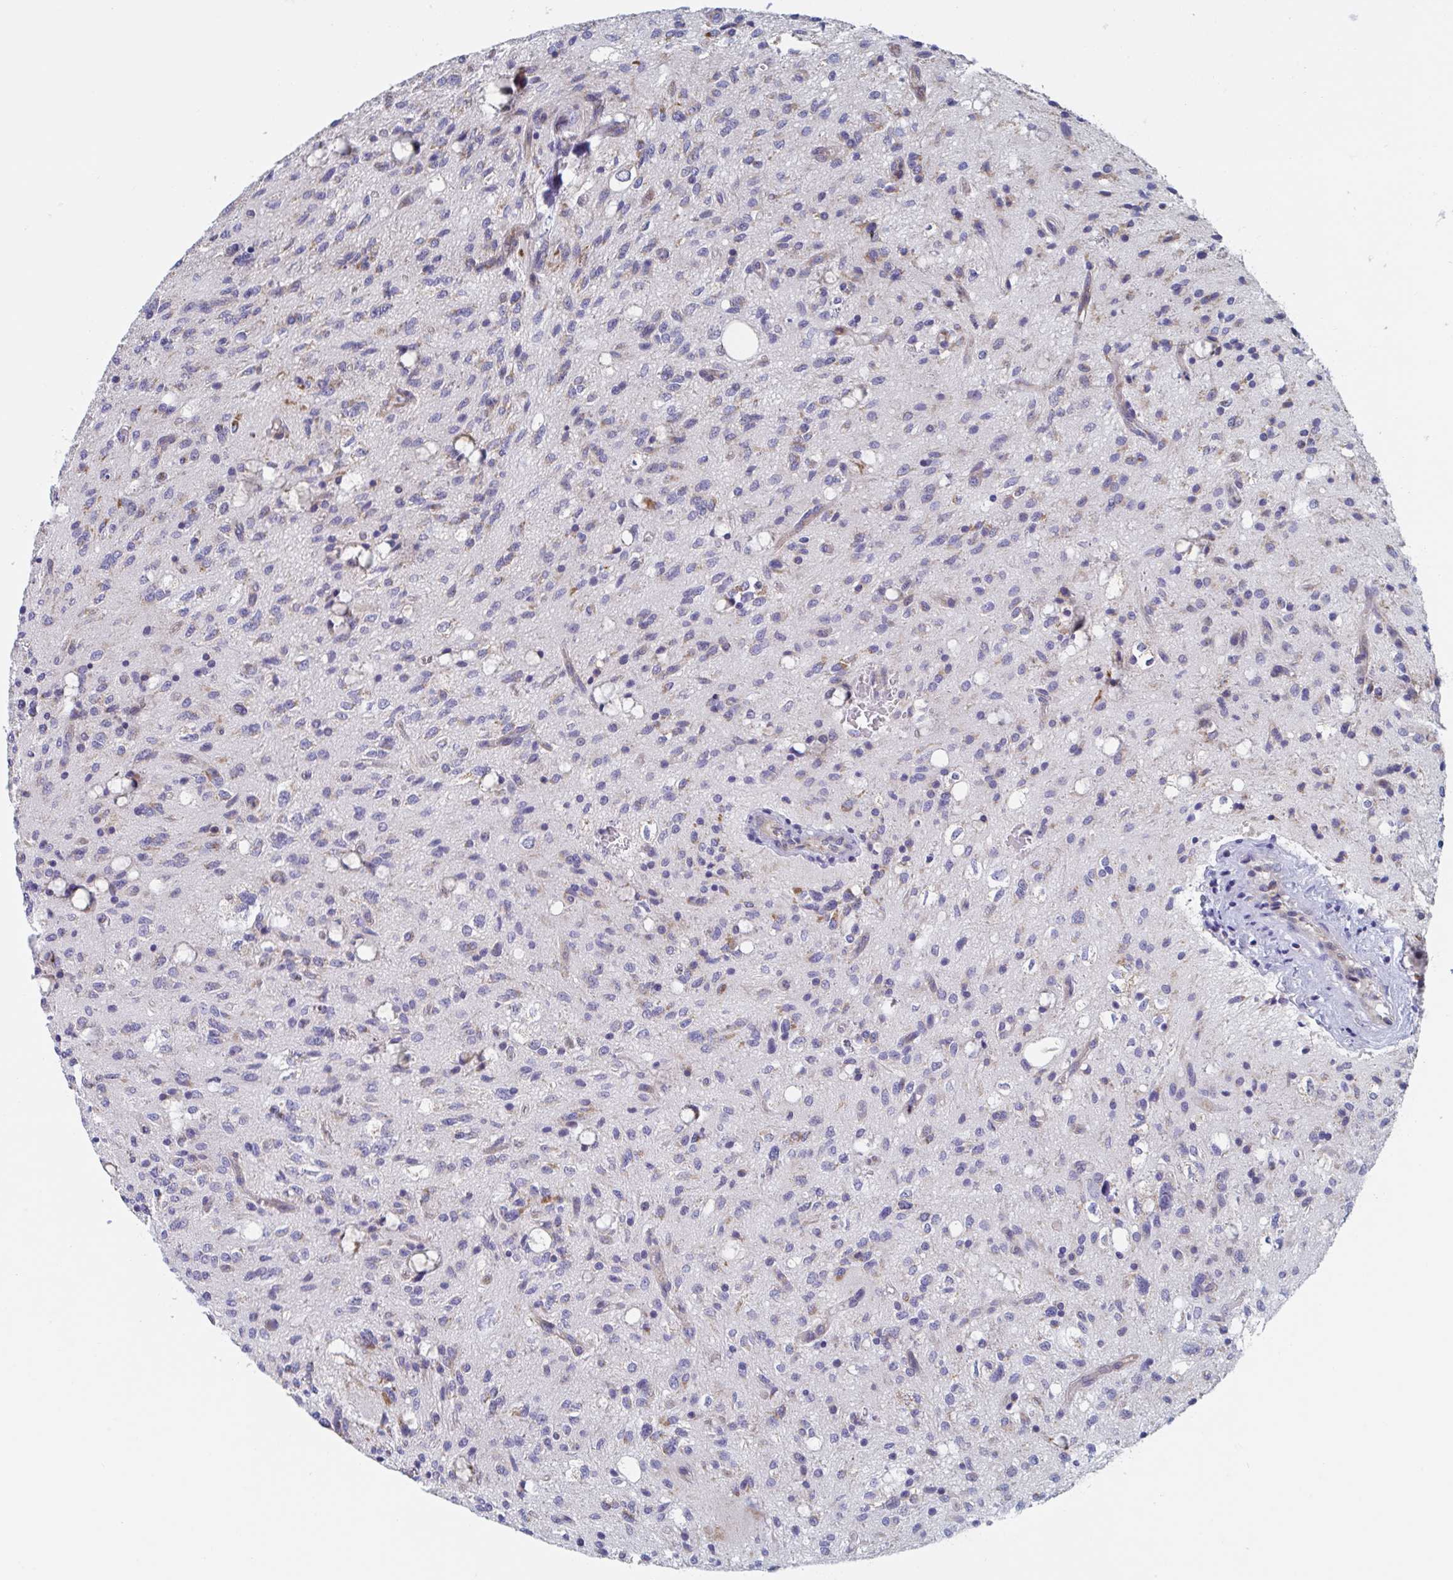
{"staining": {"intensity": "moderate", "quantity": "<25%", "location": "cytoplasmic/membranous"}, "tissue": "glioma", "cell_type": "Tumor cells", "image_type": "cancer", "snomed": [{"axis": "morphology", "description": "Glioma, malignant, Low grade"}, {"axis": "topography", "description": "Brain"}], "caption": "Brown immunohistochemical staining in human glioma displays moderate cytoplasmic/membranous staining in approximately <25% of tumor cells.", "gene": "MRPL53", "patient": {"sex": "female", "age": 58}}